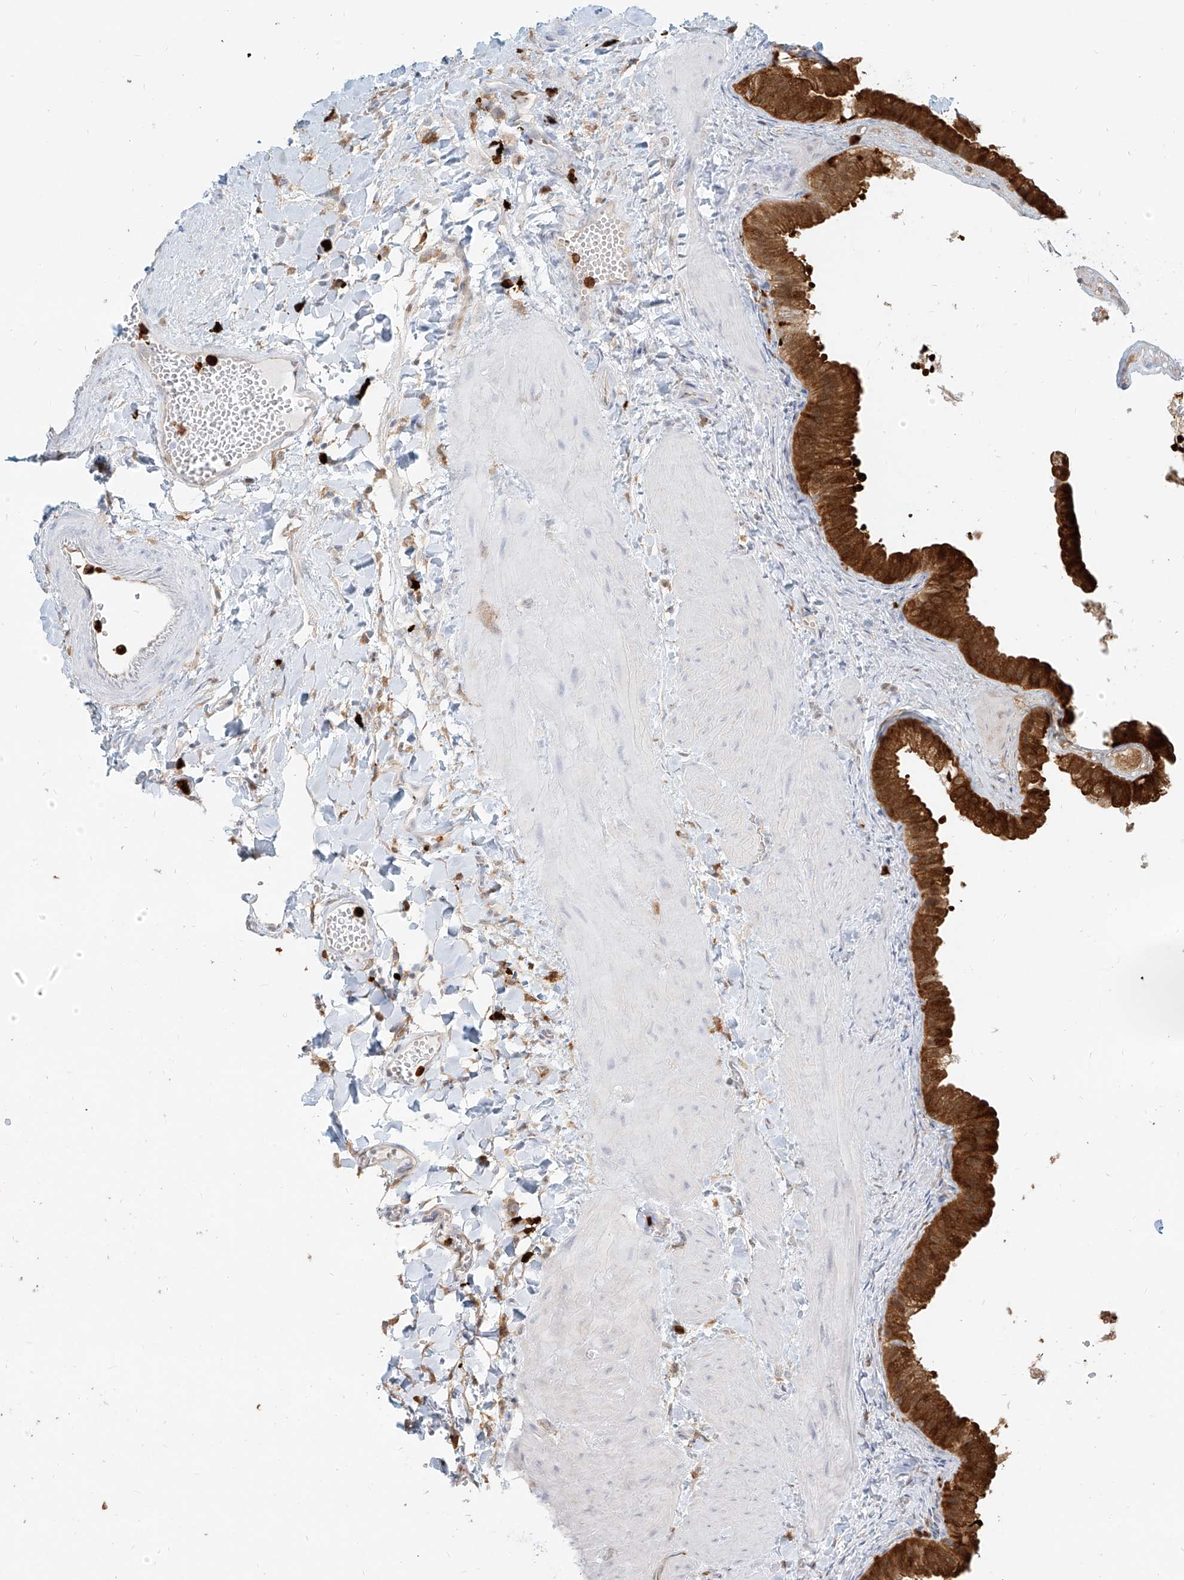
{"staining": {"intensity": "strong", "quantity": ">75%", "location": "cytoplasmic/membranous"}, "tissue": "gallbladder", "cell_type": "Glandular cells", "image_type": "normal", "snomed": [{"axis": "morphology", "description": "Normal tissue, NOS"}, {"axis": "topography", "description": "Gallbladder"}], "caption": "Brown immunohistochemical staining in normal gallbladder displays strong cytoplasmic/membranous expression in about >75% of glandular cells.", "gene": "PGD", "patient": {"sex": "male", "age": 55}}